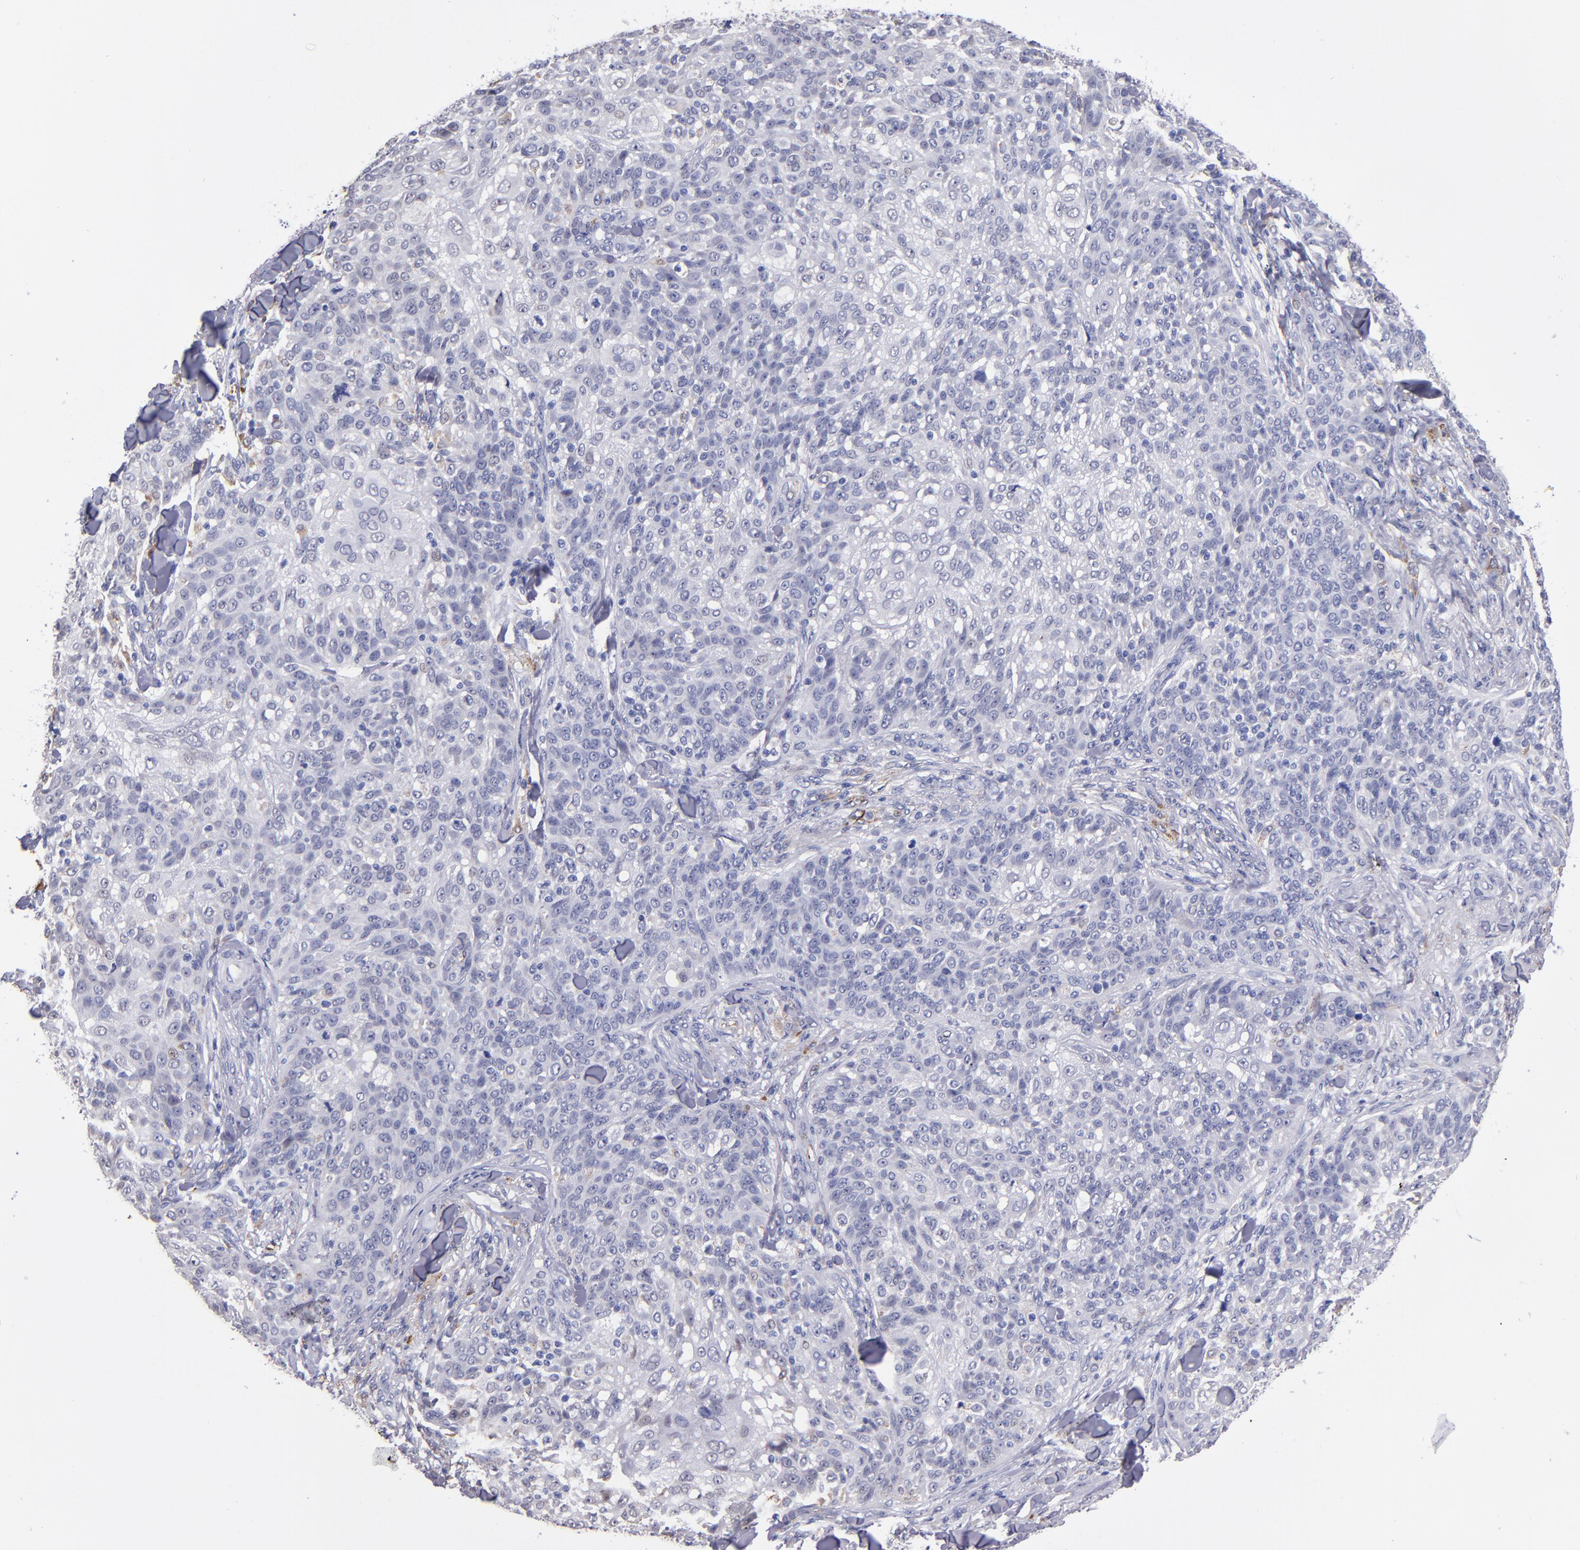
{"staining": {"intensity": "negative", "quantity": "none", "location": "none"}, "tissue": "skin cancer", "cell_type": "Tumor cells", "image_type": "cancer", "snomed": [{"axis": "morphology", "description": "Normal tissue, NOS"}, {"axis": "morphology", "description": "Squamous cell carcinoma, NOS"}, {"axis": "topography", "description": "Skin"}], "caption": "Skin cancer (squamous cell carcinoma) stained for a protein using immunohistochemistry shows no staining tumor cells.", "gene": "SELP", "patient": {"sex": "female", "age": 83}}